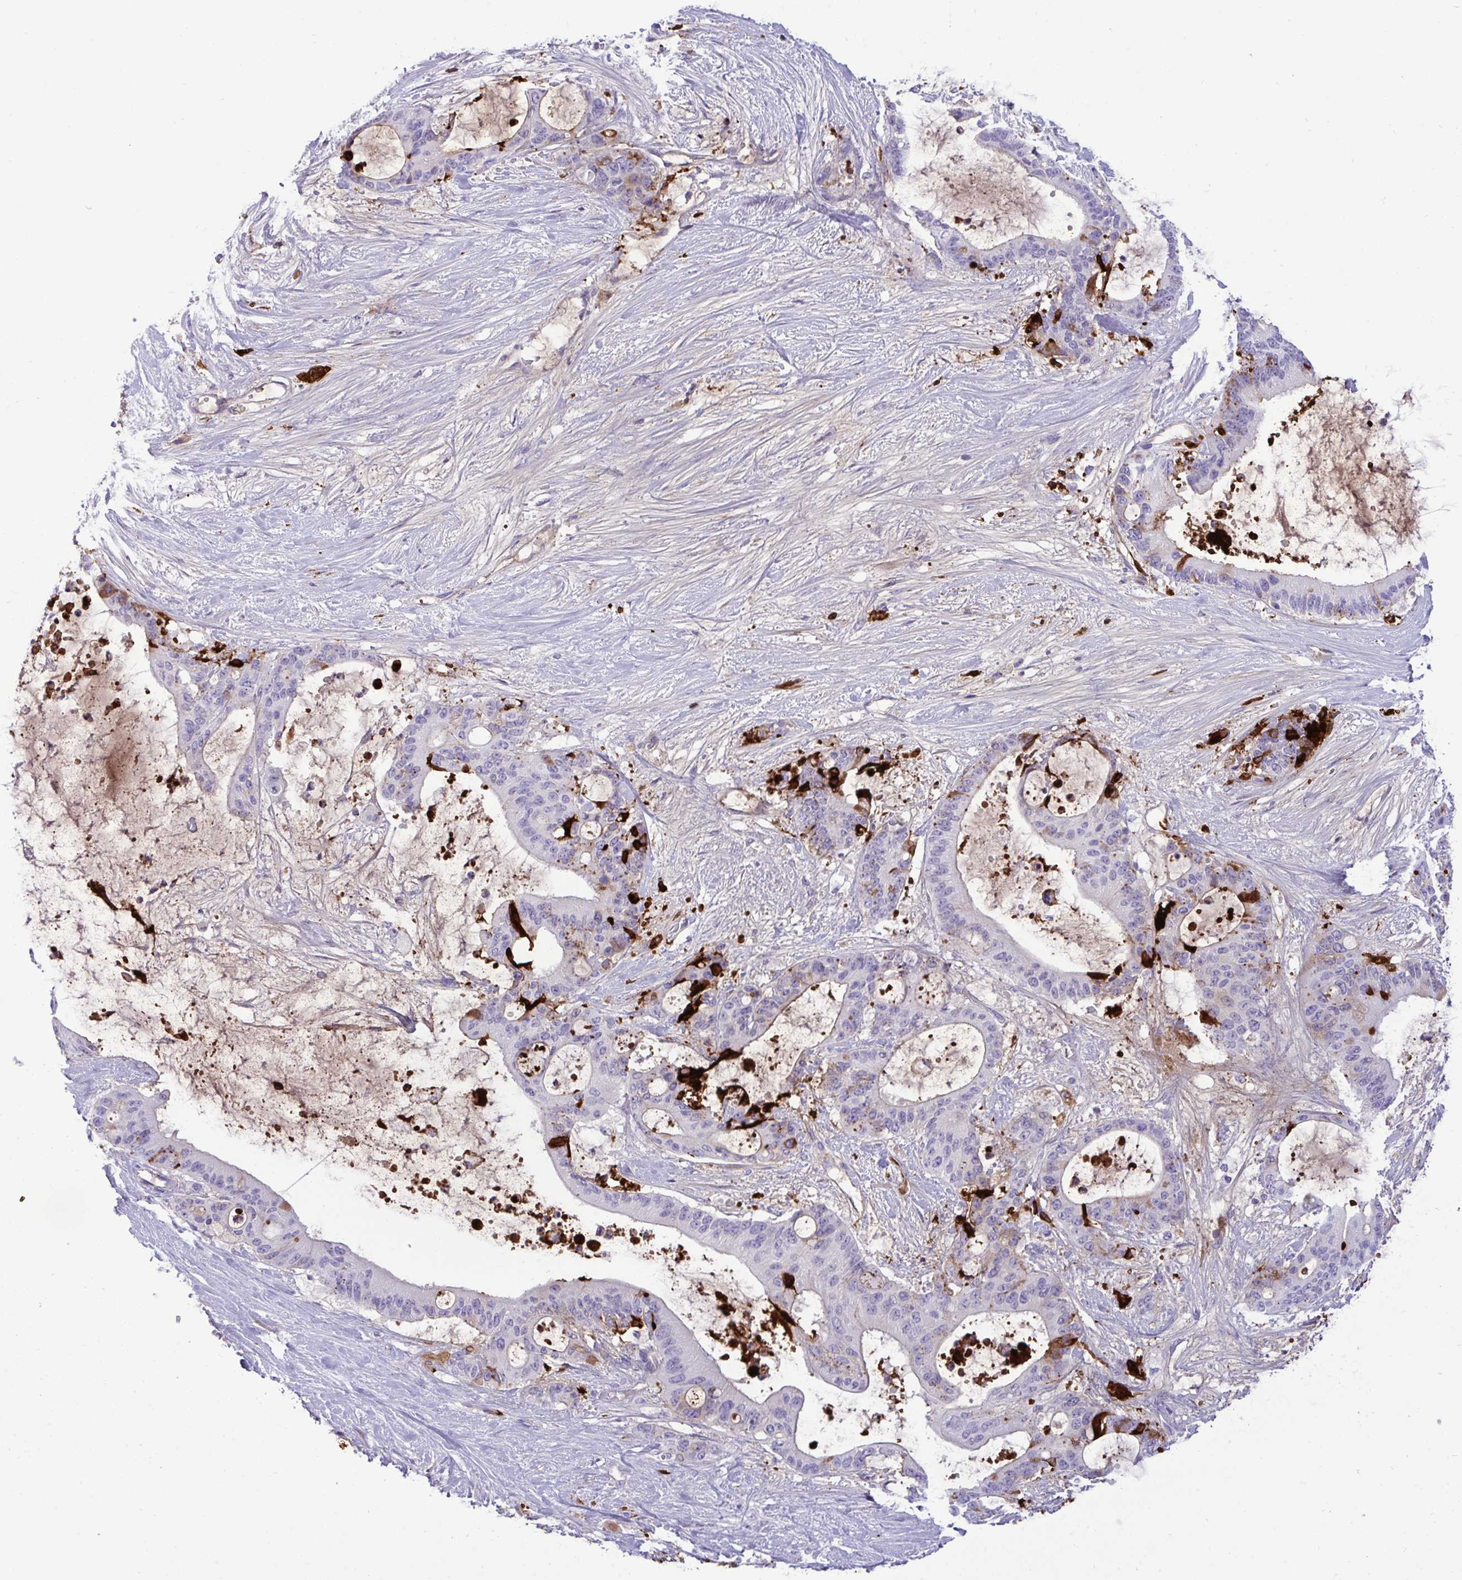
{"staining": {"intensity": "strong", "quantity": "<25%", "location": "cytoplasmic/membranous"}, "tissue": "liver cancer", "cell_type": "Tumor cells", "image_type": "cancer", "snomed": [{"axis": "morphology", "description": "Normal tissue, NOS"}, {"axis": "morphology", "description": "Cholangiocarcinoma"}, {"axis": "topography", "description": "Liver"}, {"axis": "topography", "description": "Peripheral nerve tissue"}], "caption": "The image shows a brown stain indicating the presence of a protein in the cytoplasmic/membranous of tumor cells in cholangiocarcinoma (liver).", "gene": "F2", "patient": {"sex": "female", "age": 73}}